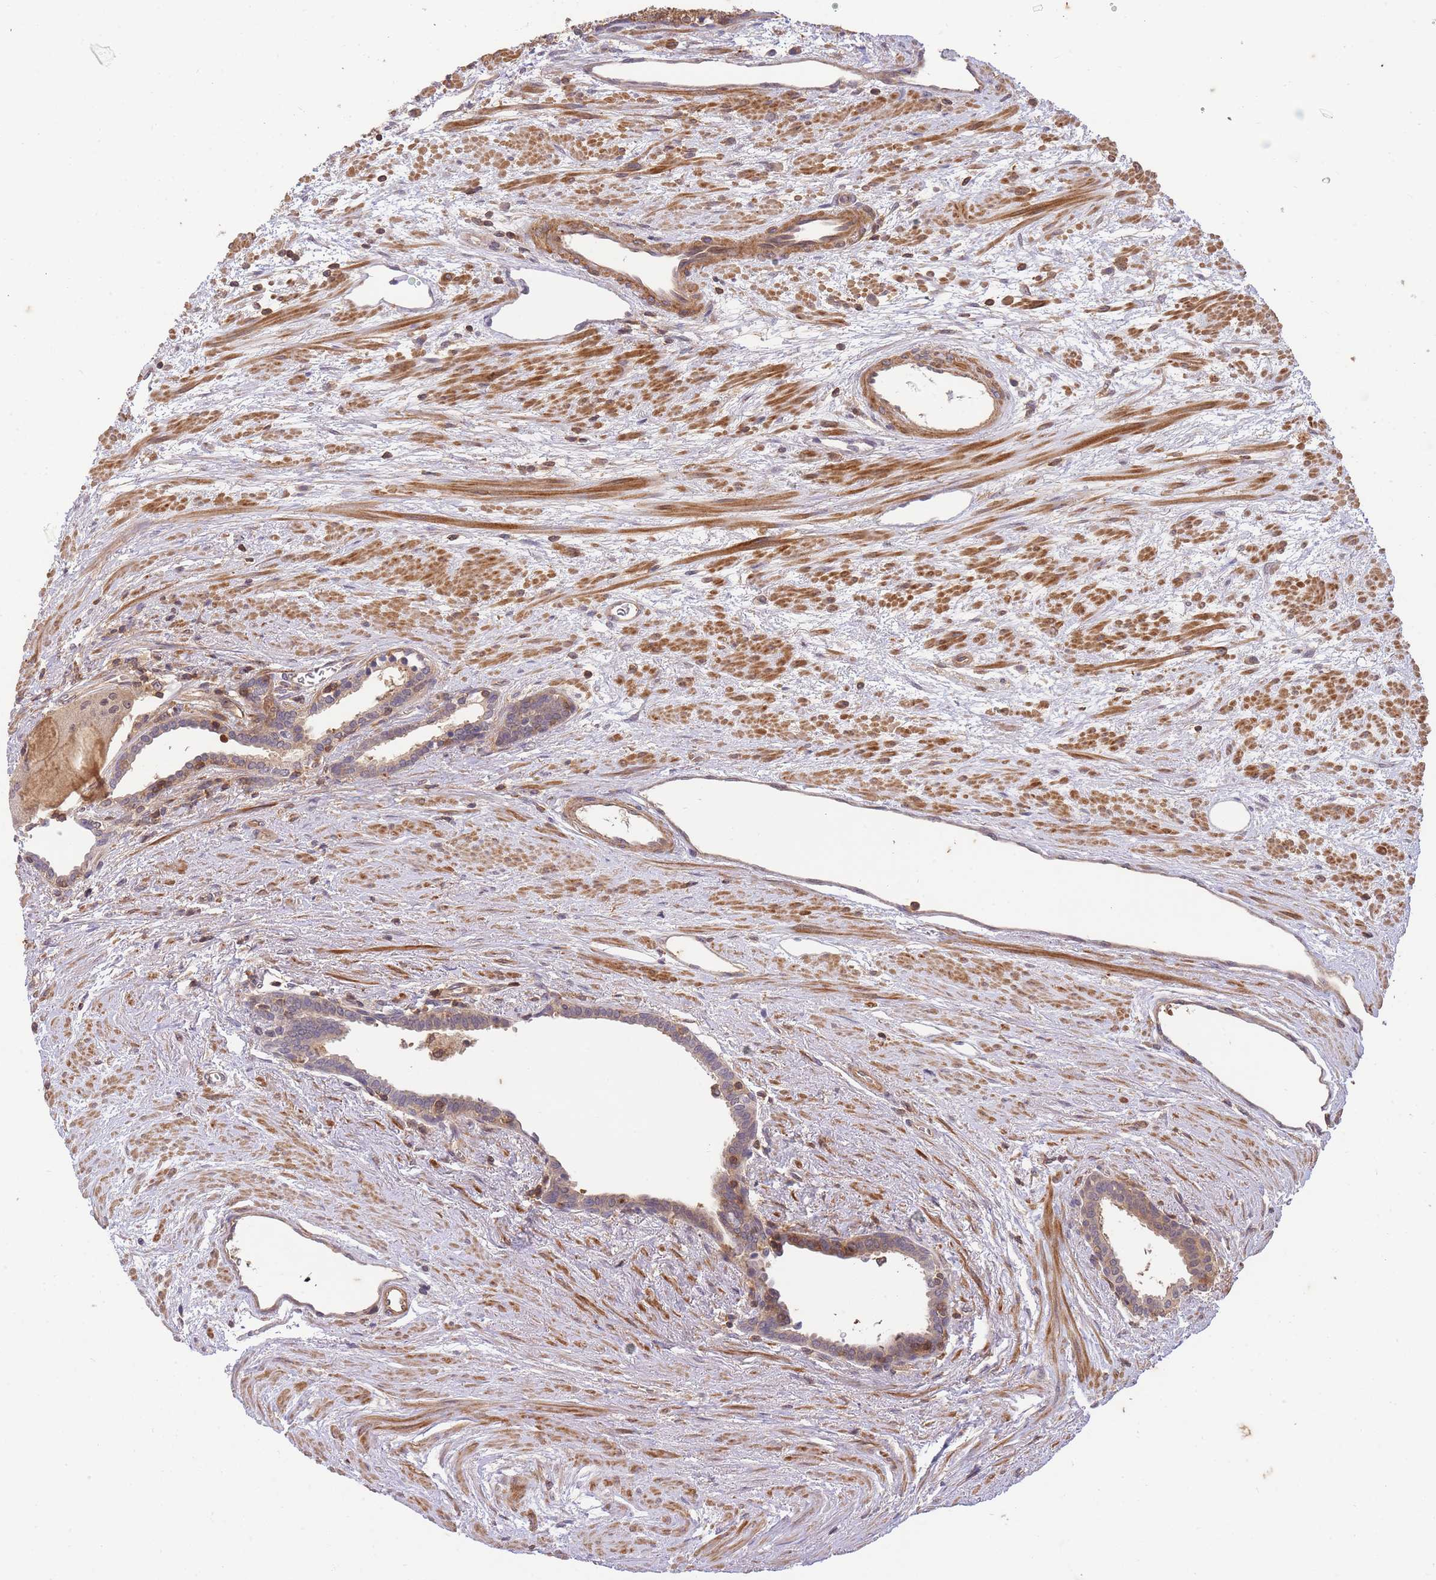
{"staining": {"intensity": "moderate", "quantity": ">75%", "location": "cytoplasmic/membranous,nuclear"}, "tissue": "prostate cancer", "cell_type": "Tumor cells", "image_type": "cancer", "snomed": [{"axis": "morphology", "description": "Adenocarcinoma, High grade"}, {"axis": "topography", "description": "Prostate"}], "caption": "Protein expression analysis of human prostate cancer (adenocarcinoma (high-grade)) reveals moderate cytoplasmic/membranous and nuclear staining in approximately >75% of tumor cells. (Stains: DAB (3,3'-diaminobenzidine) in brown, nuclei in blue, Microscopy: brightfield microscopy at high magnification).", "gene": "ST8SIA4", "patient": {"sex": "male", "age": 69}}